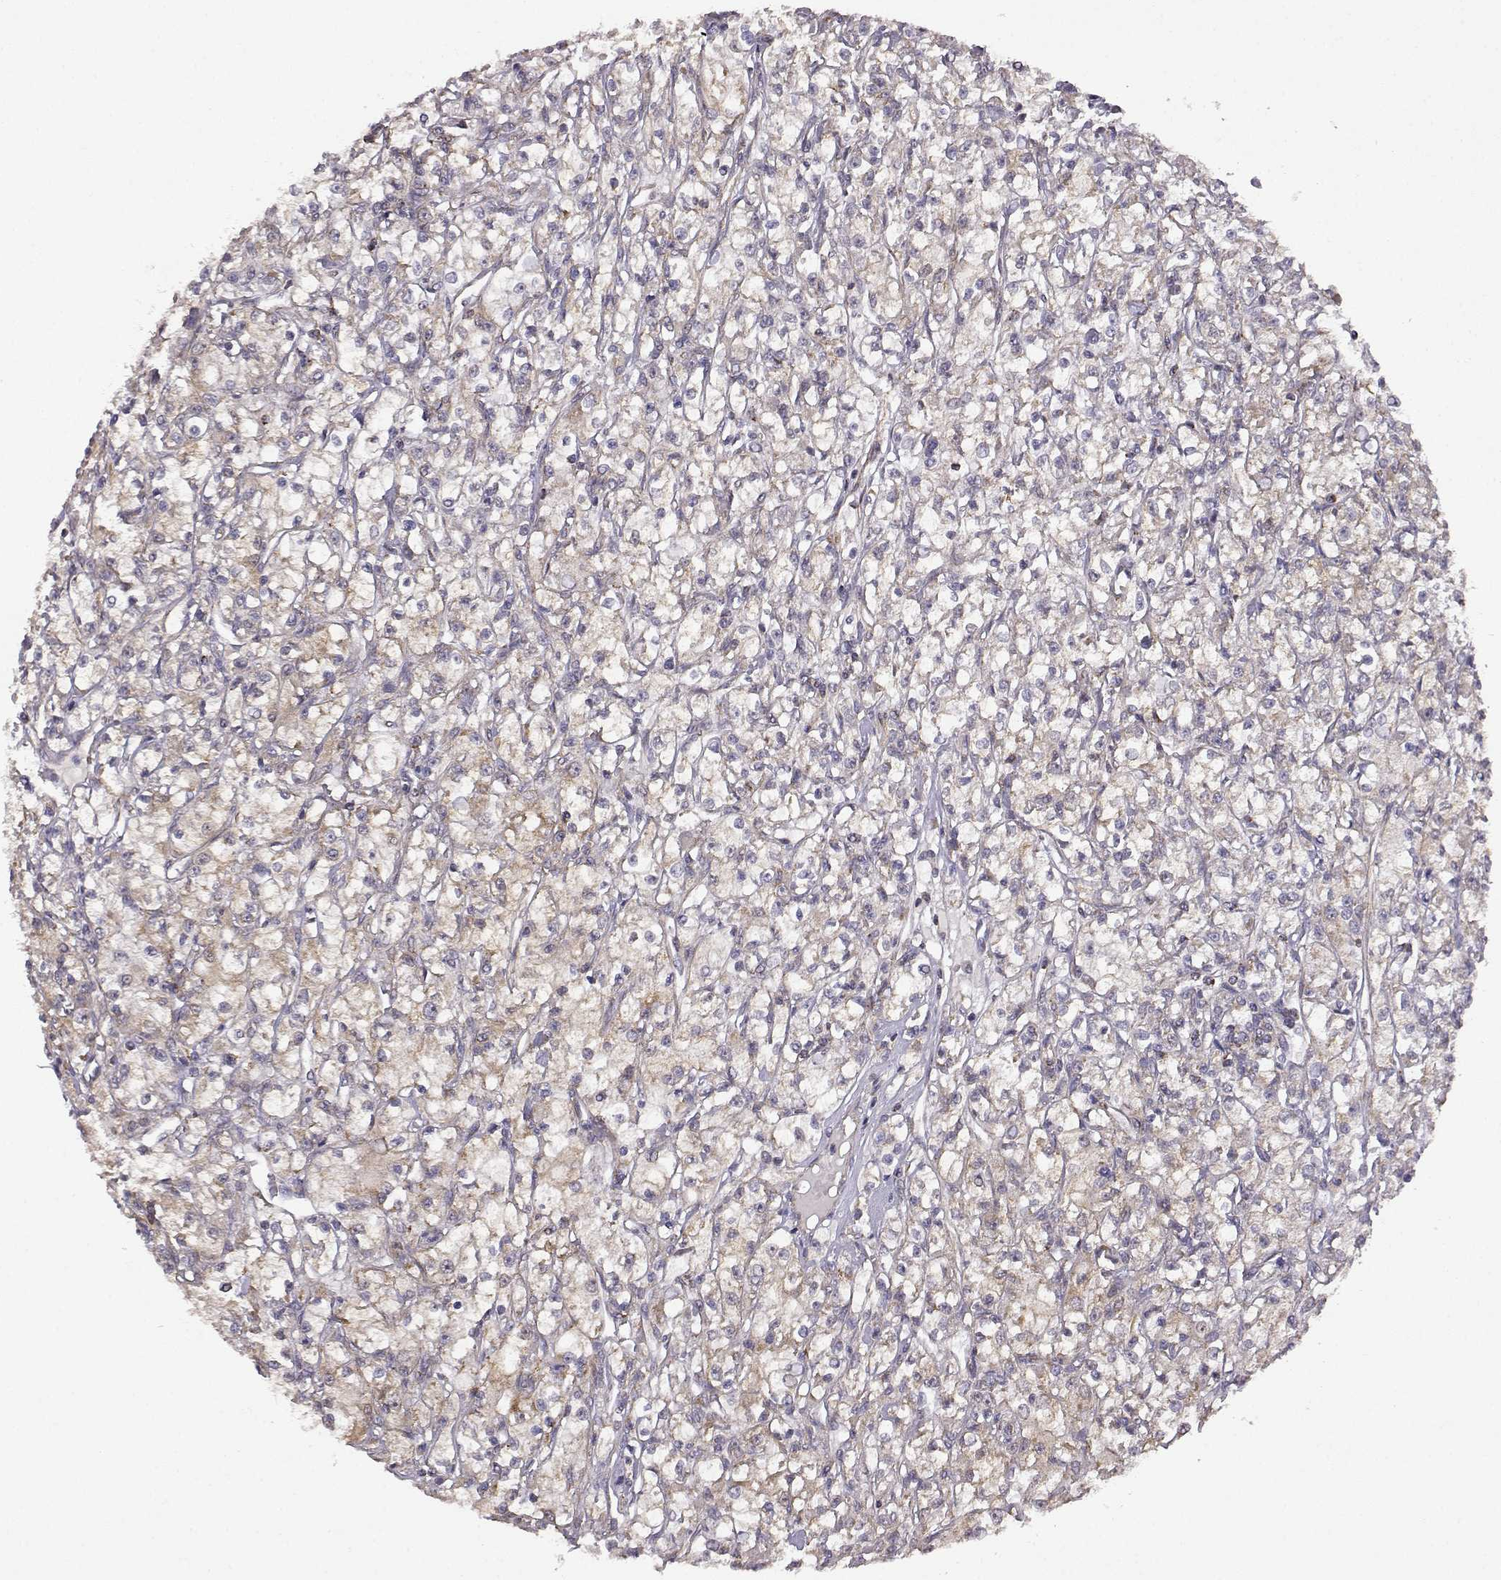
{"staining": {"intensity": "weak", "quantity": "<25%", "location": "cytoplasmic/membranous"}, "tissue": "renal cancer", "cell_type": "Tumor cells", "image_type": "cancer", "snomed": [{"axis": "morphology", "description": "Adenocarcinoma, NOS"}, {"axis": "topography", "description": "Kidney"}], "caption": "Micrograph shows no significant protein staining in tumor cells of renal cancer (adenocarcinoma). Nuclei are stained in blue.", "gene": "DDC", "patient": {"sex": "female", "age": 59}}